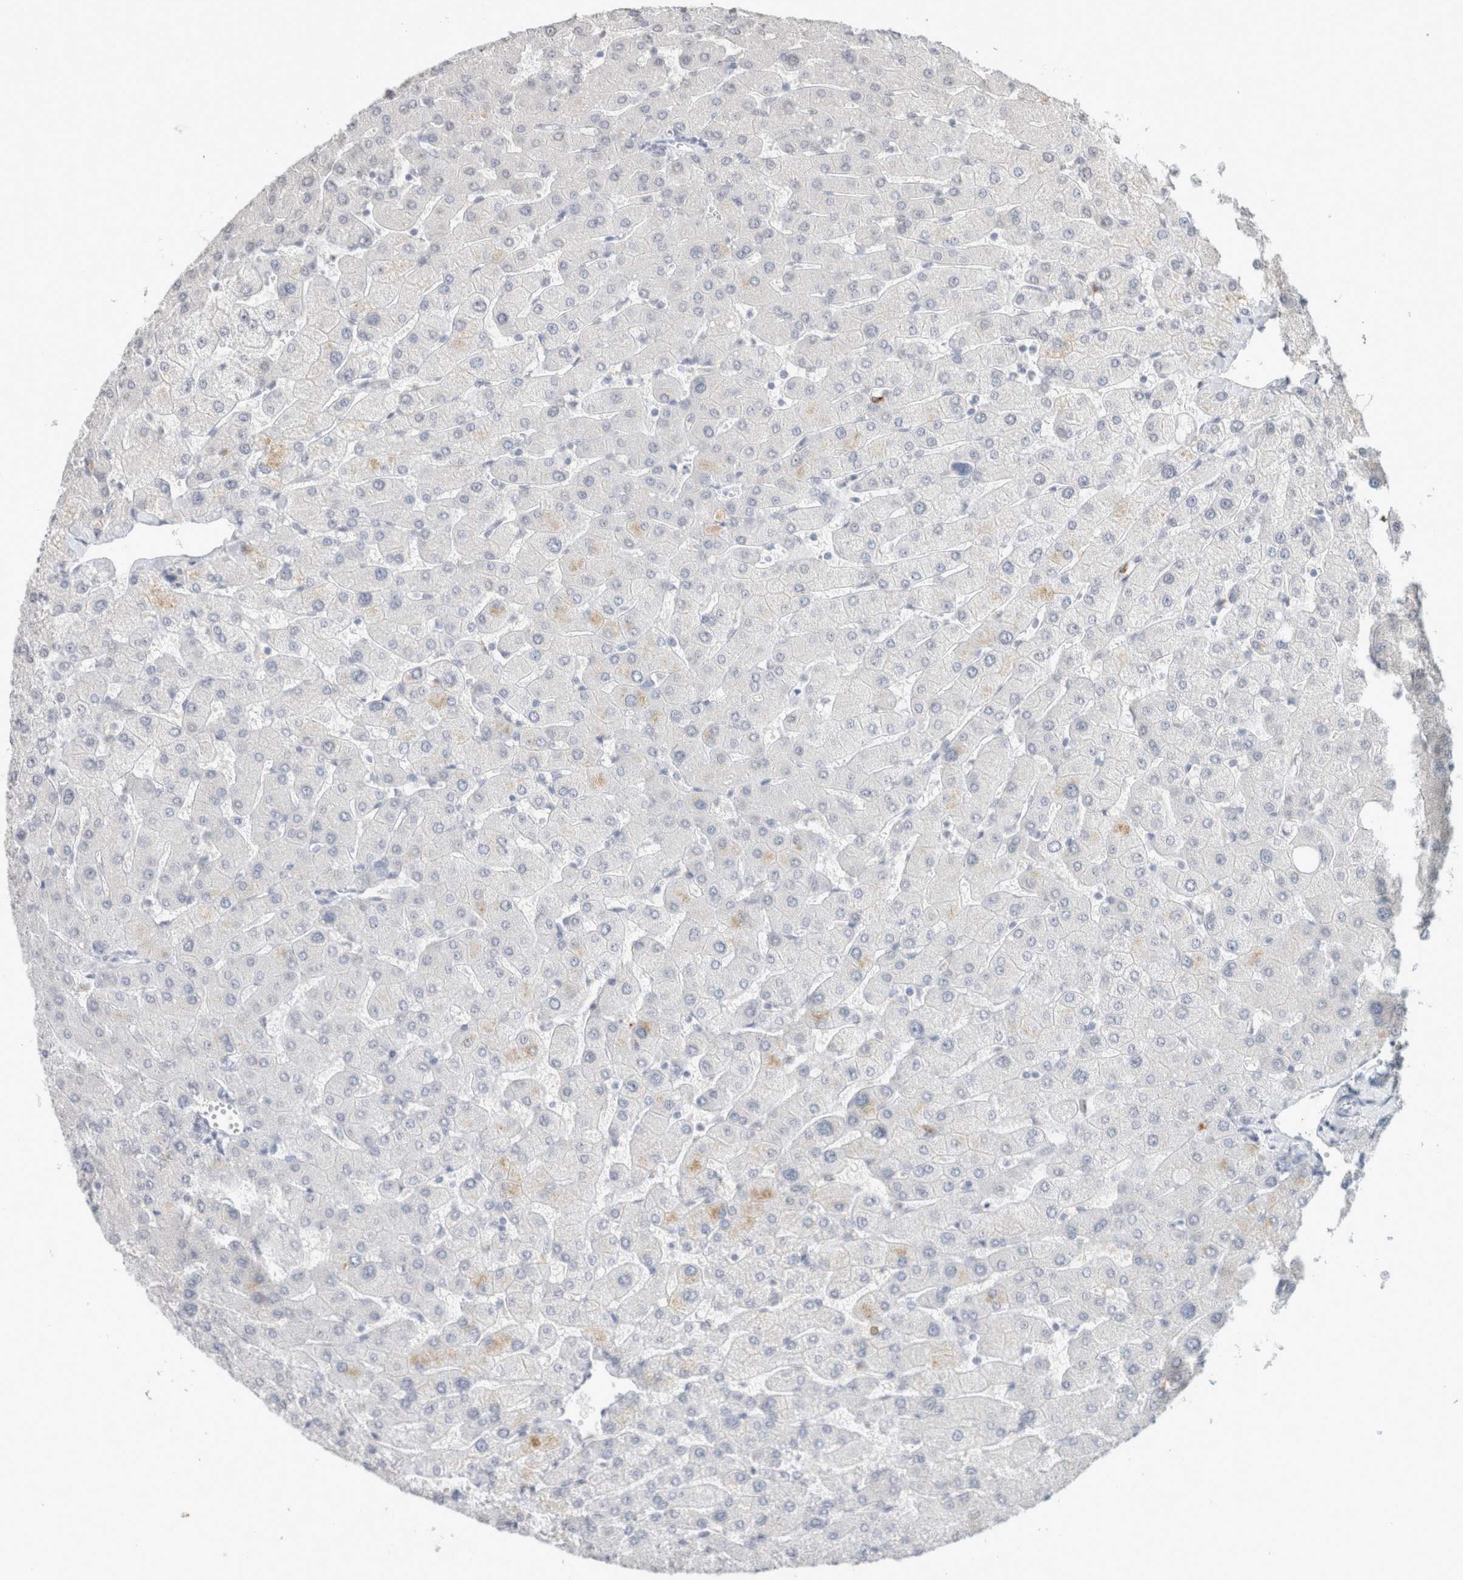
{"staining": {"intensity": "negative", "quantity": "none", "location": "none"}, "tissue": "liver", "cell_type": "Cholangiocytes", "image_type": "normal", "snomed": [{"axis": "morphology", "description": "Normal tissue, NOS"}, {"axis": "topography", "description": "Liver"}], "caption": "High power microscopy micrograph of an immunohistochemistry (IHC) photomicrograph of unremarkable liver, revealing no significant staining in cholangiocytes.", "gene": "CD80", "patient": {"sex": "male", "age": 55}}